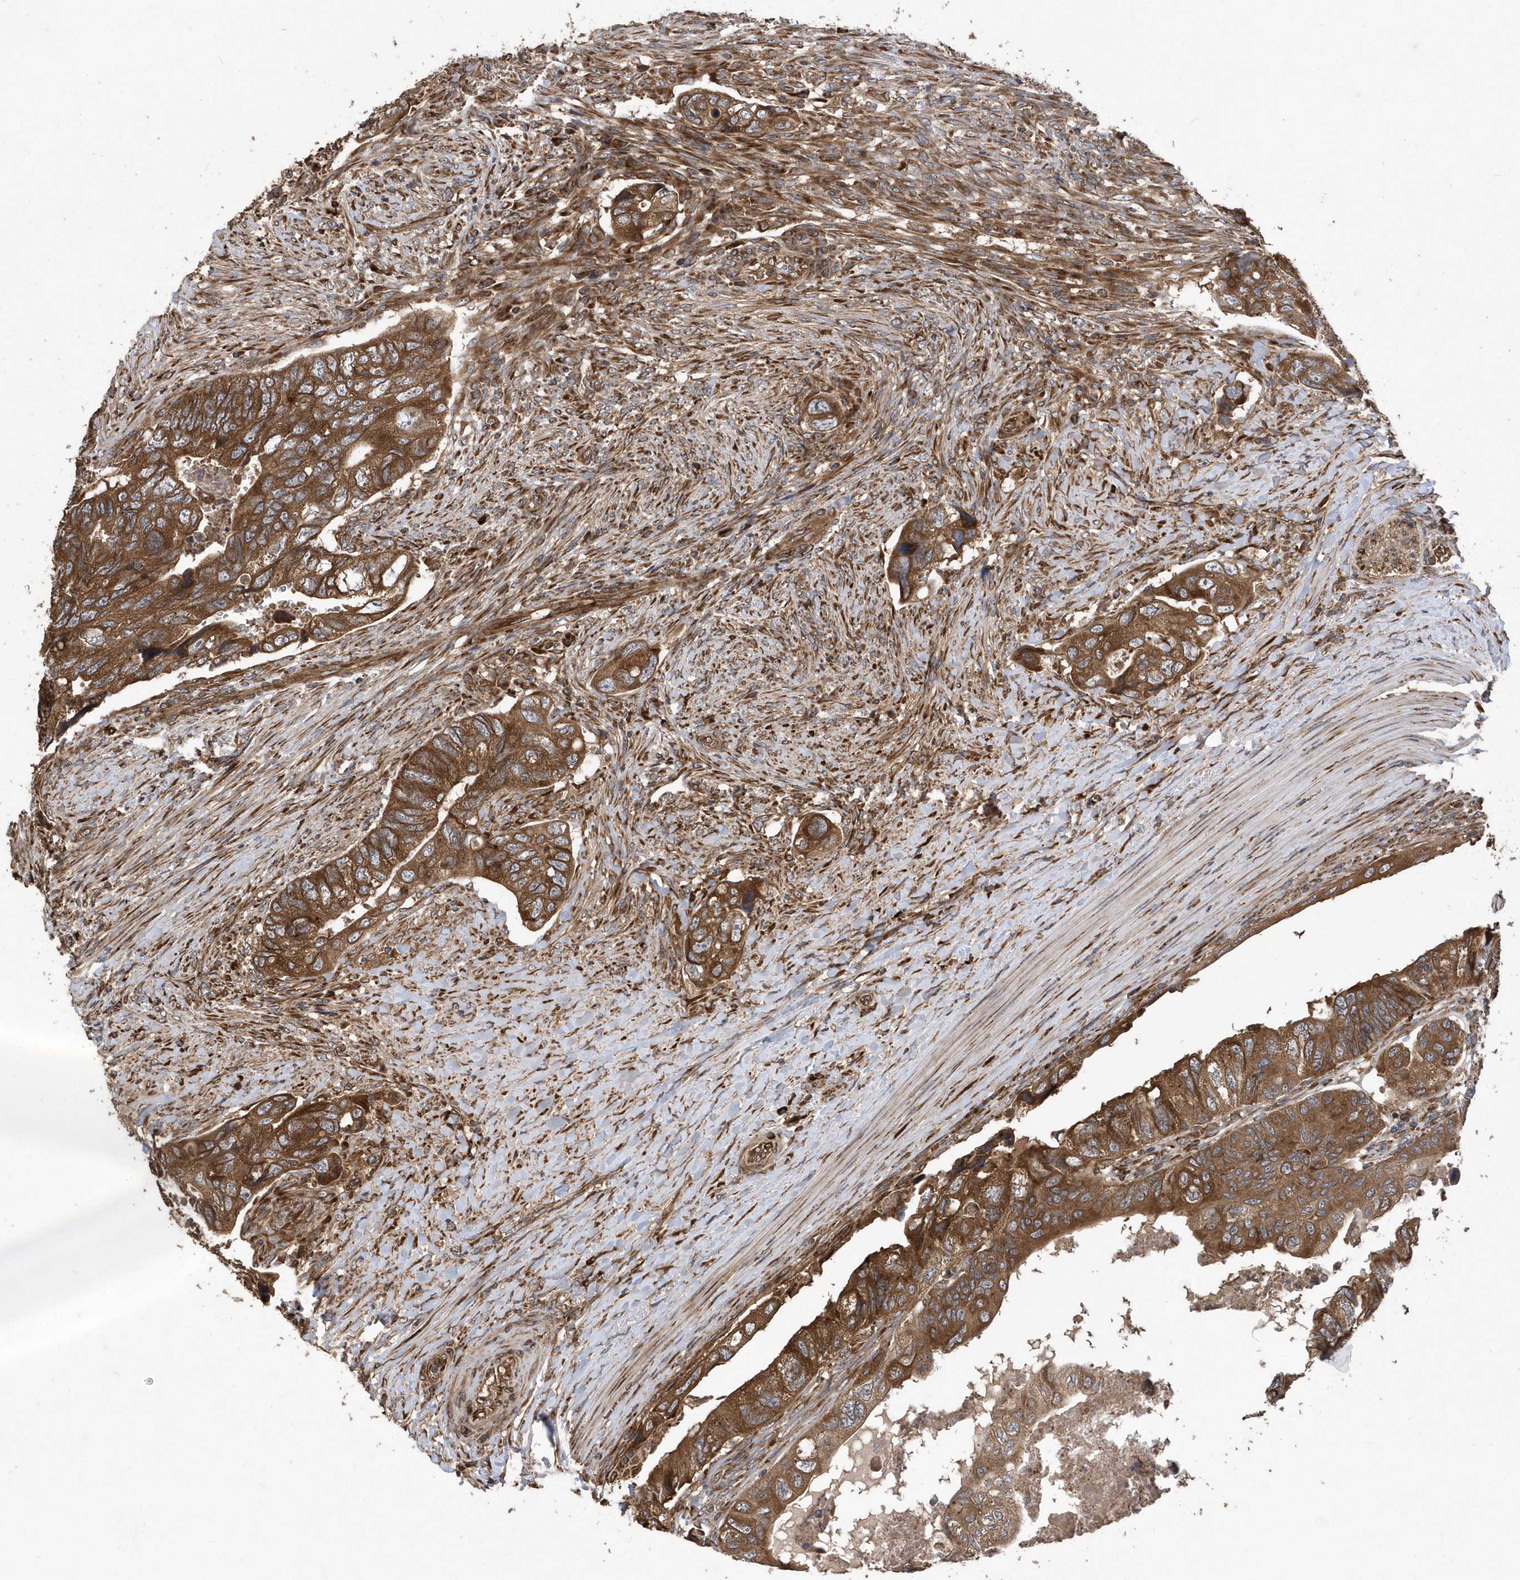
{"staining": {"intensity": "strong", "quantity": ">75%", "location": "cytoplasmic/membranous"}, "tissue": "colorectal cancer", "cell_type": "Tumor cells", "image_type": "cancer", "snomed": [{"axis": "morphology", "description": "Adenocarcinoma, NOS"}, {"axis": "topography", "description": "Rectum"}], "caption": "Colorectal cancer (adenocarcinoma) tissue demonstrates strong cytoplasmic/membranous staining in about >75% of tumor cells", "gene": "WASHC5", "patient": {"sex": "male", "age": 63}}